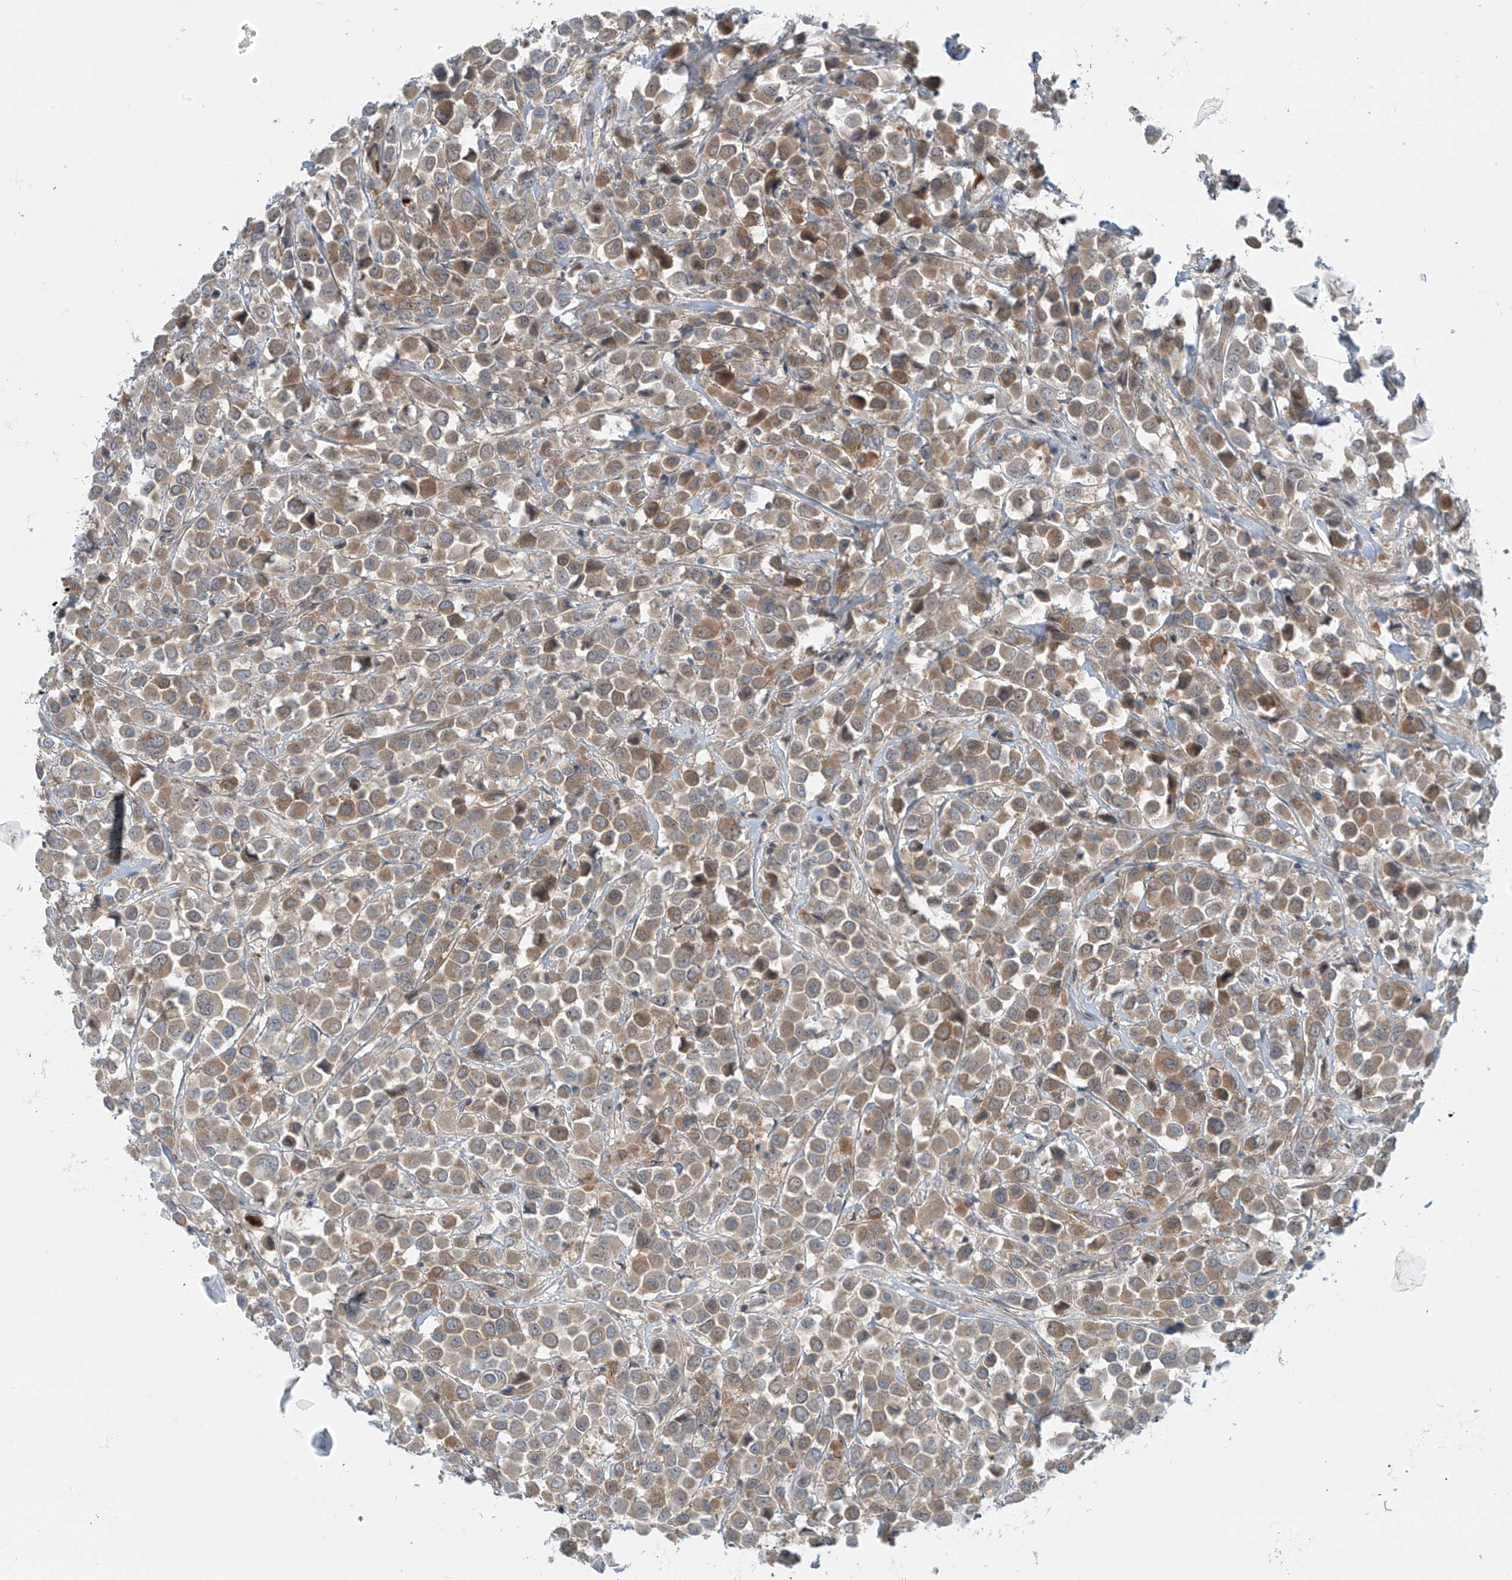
{"staining": {"intensity": "moderate", "quantity": ">75%", "location": "cytoplasmic/membranous"}, "tissue": "breast cancer", "cell_type": "Tumor cells", "image_type": "cancer", "snomed": [{"axis": "morphology", "description": "Duct carcinoma"}, {"axis": "topography", "description": "Breast"}], "caption": "Approximately >75% of tumor cells in human breast invasive ductal carcinoma exhibit moderate cytoplasmic/membranous protein positivity as visualized by brown immunohistochemical staining.", "gene": "FSD1L", "patient": {"sex": "female", "age": 61}}